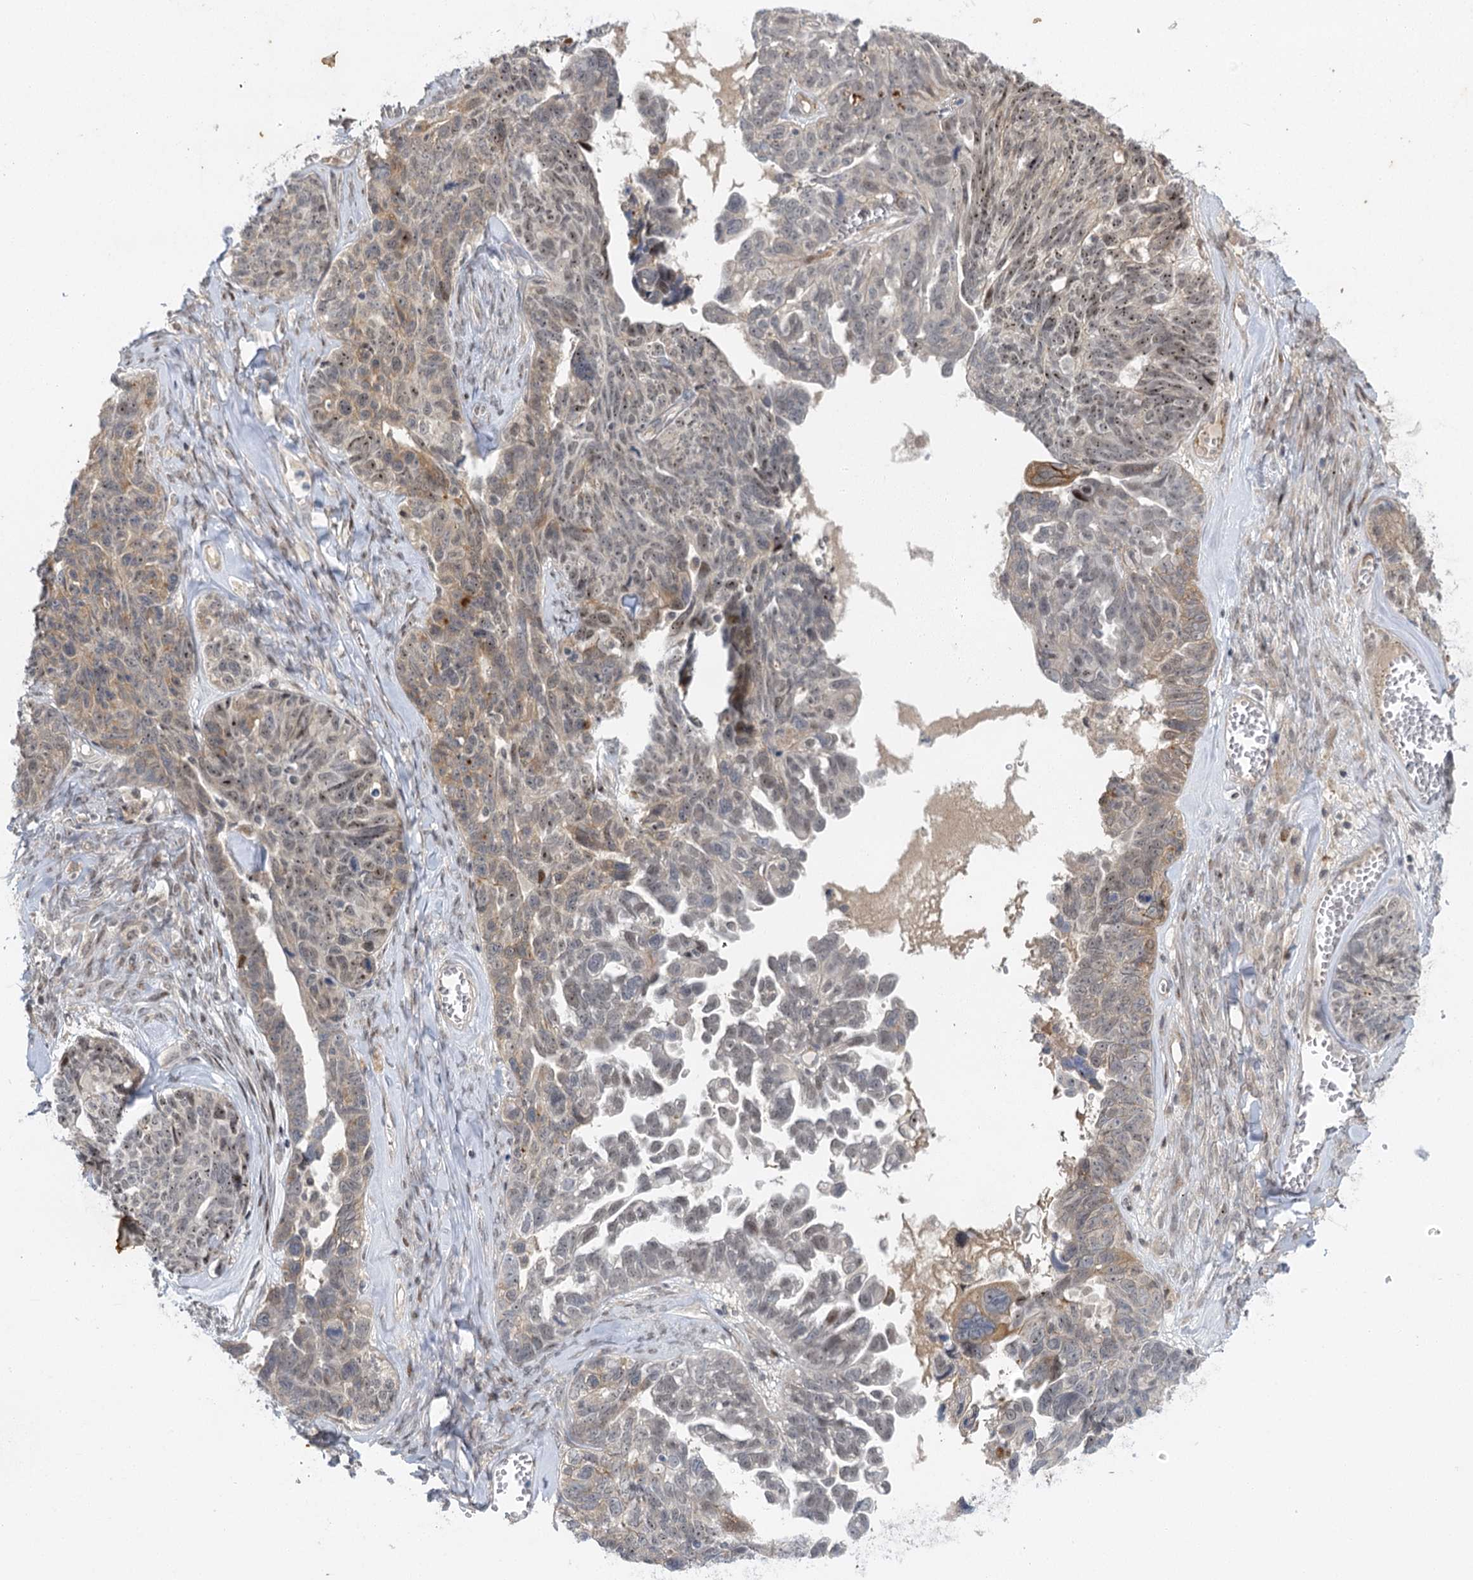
{"staining": {"intensity": "weak", "quantity": "<25%", "location": "nuclear"}, "tissue": "ovarian cancer", "cell_type": "Tumor cells", "image_type": "cancer", "snomed": [{"axis": "morphology", "description": "Cystadenocarcinoma, serous, NOS"}, {"axis": "topography", "description": "Ovary"}], "caption": "Protein analysis of ovarian cancer reveals no significant expression in tumor cells.", "gene": "IL11RA", "patient": {"sex": "female", "age": 79}}